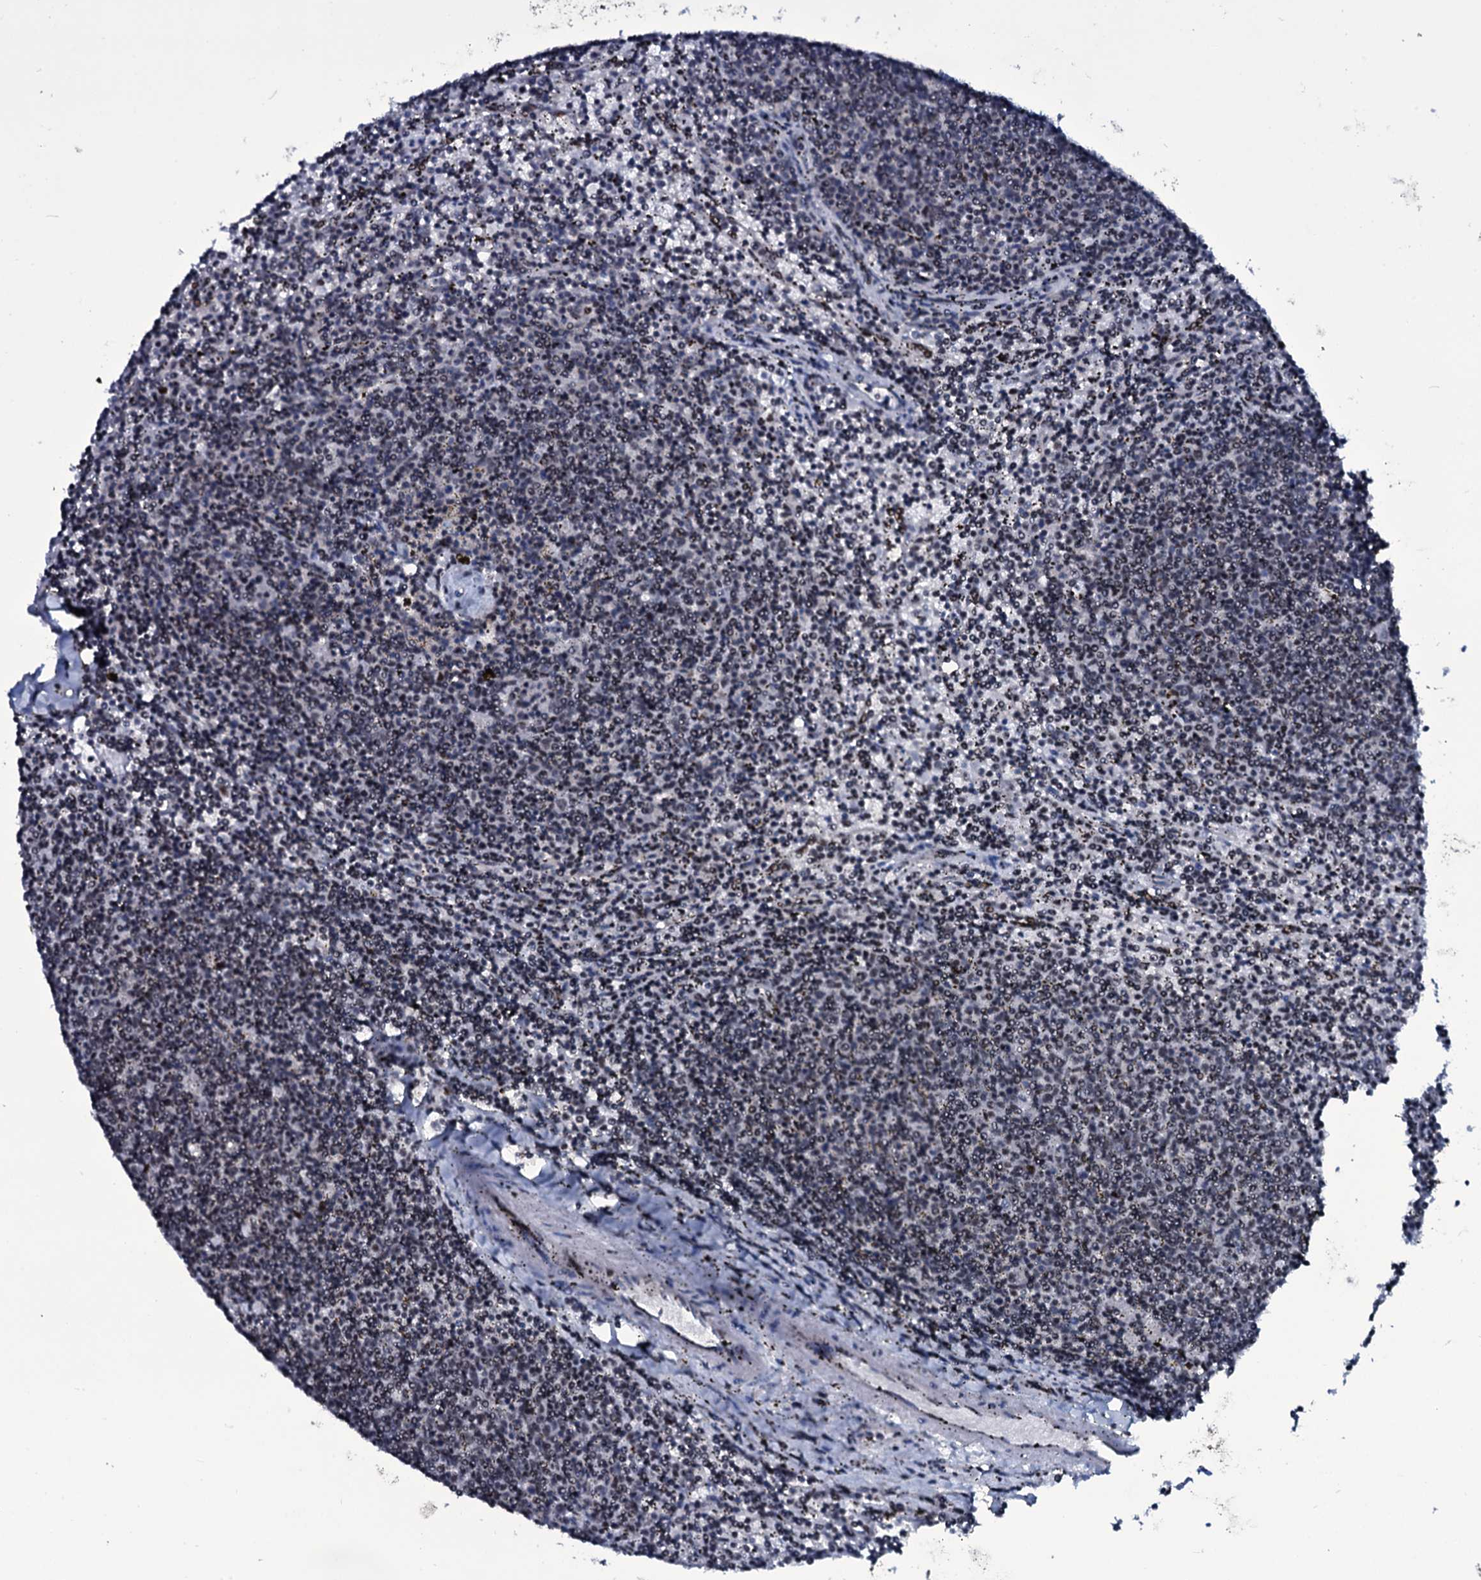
{"staining": {"intensity": "weak", "quantity": "<25%", "location": "nuclear"}, "tissue": "lymphoma", "cell_type": "Tumor cells", "image_type": "cancer", "snomed": [{"axis": "morphology", "description": "Malignant lymphoma, non-Hodgkin's type, Low grade"}, {"axis": "topography", "description": "Spleen"}], "caption": "The photomicrograph reveals no staining of tumor cells in lymphoma. The staining is performed using DAB (3,3'-diaminobenzidine) brown chromogen with nuclei counter-stained in using hematoxylin.", "gene": "ZMIZ2", "patient": {"sex": "female", "age": 50}}